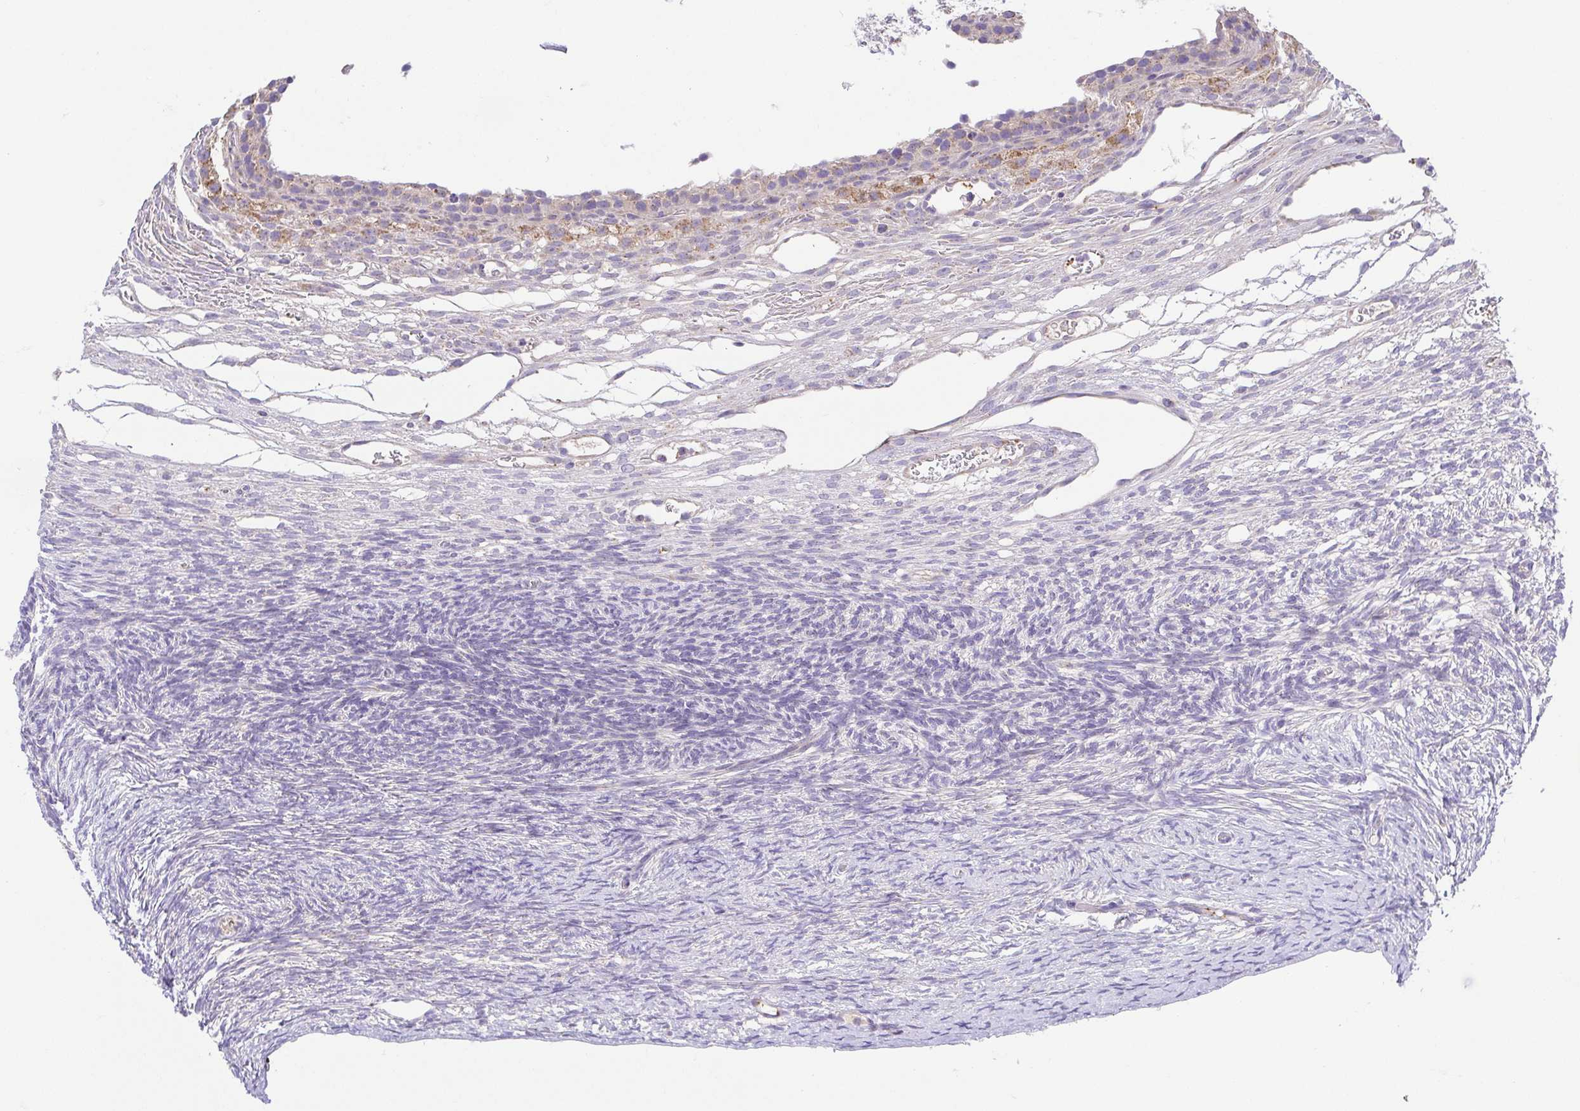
{"staining": {"intensity": "negative", "quantity": "none", "location": "none"}, "tissue": "ovary", "cell_type": "Follicle cells", "image_type": "normal", "snomed": [{"axis": "morphology", "description": "Normal tissue, NOS"}, {"axis": "topography", "description": "Ovary"}], "caption": "Immunohistochemical staining of benign ovary demonstrates no significant positivity in follicle cells.", "gene": "SLC13A1", "patient": {"sex": "female", "age": 34}}